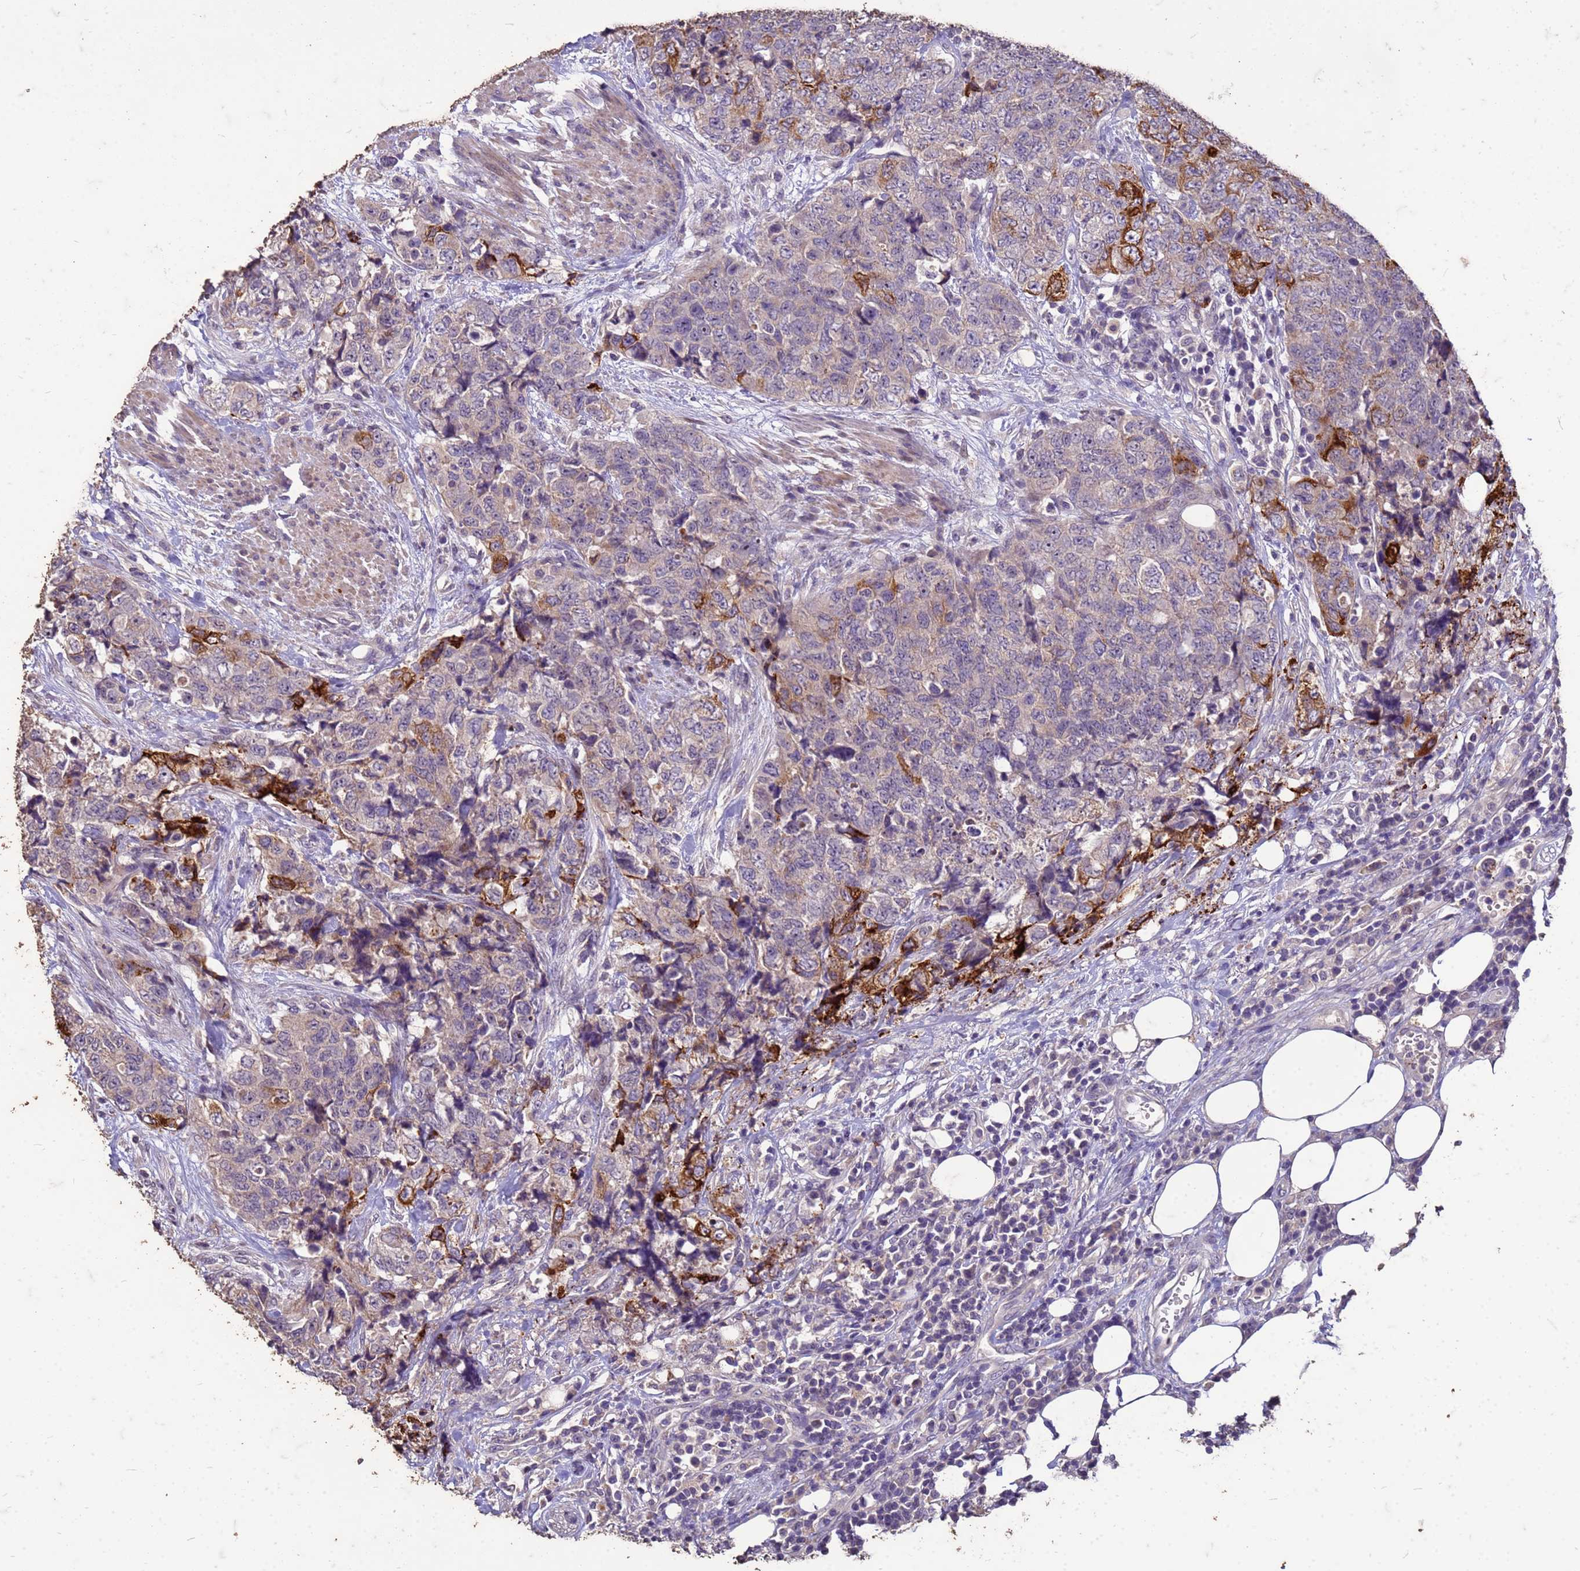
{"staining": {"intensity": "strong", "quantity": "<25%", "location": "cytoplasmic/membranous"}, "tissue": "urothelial cancer", "cell_type": "Tumor cells", "image_type": "cancer", "snomed": [{"axis": "morphology", "description": "Urothelial carcinoma, High grade"}, {"axis": "topography", "description": "Urinary bladder"}], "caption": "Protein analysis of high-grade urothelial carcinoma tissue shows strong cytoplasmic/membranous expression in about <25% of tumor cells.", "gene": "FAM184B", "patient": {"sex": "female", "age": 78}}